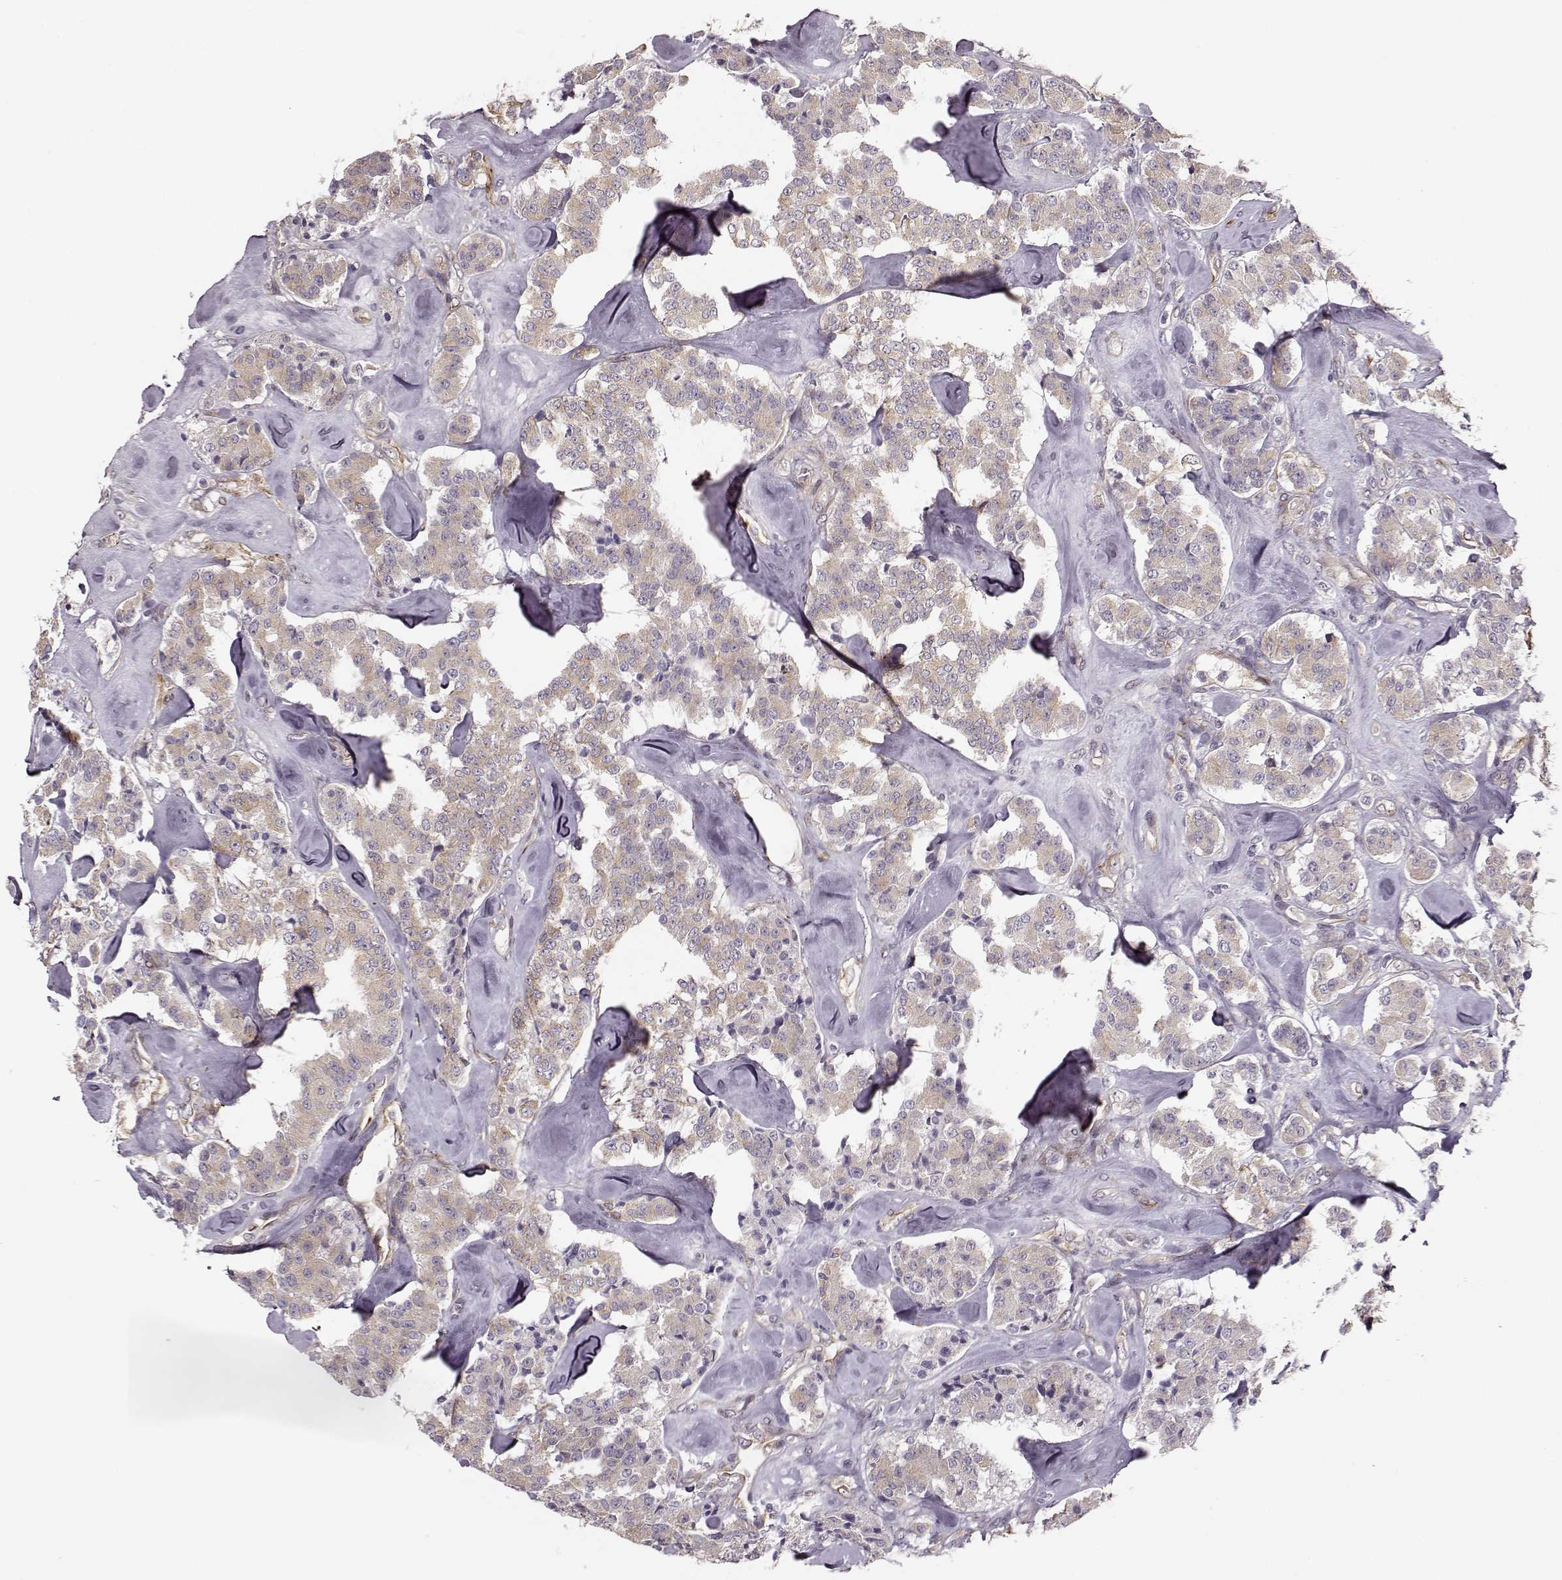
{"staining": {"intensity": "weak", "quantity": ">75%", "location": "cytoplasmic/membranous"}, "tissue": "carcinoid", "cell_type": "Tumor cells", "image_type": "cancer", "snomed": [{"axis": "morphology", "description": "Carcinoid, malignant, NOS"}, {"axis": "topography", "description": "Pancreas"}], "caption": "An immunohistochemistry (IHC) photomicrograph of tumor tissue is shown. Protein staining in brown shows weak cytoplasmic/membranous positivity in carcinoid within tumor cells. (Brightfield microscopy of DAB IHC at high magnification).", "gene": "MTR", "patient": {"sex": "male", "age": 41}}